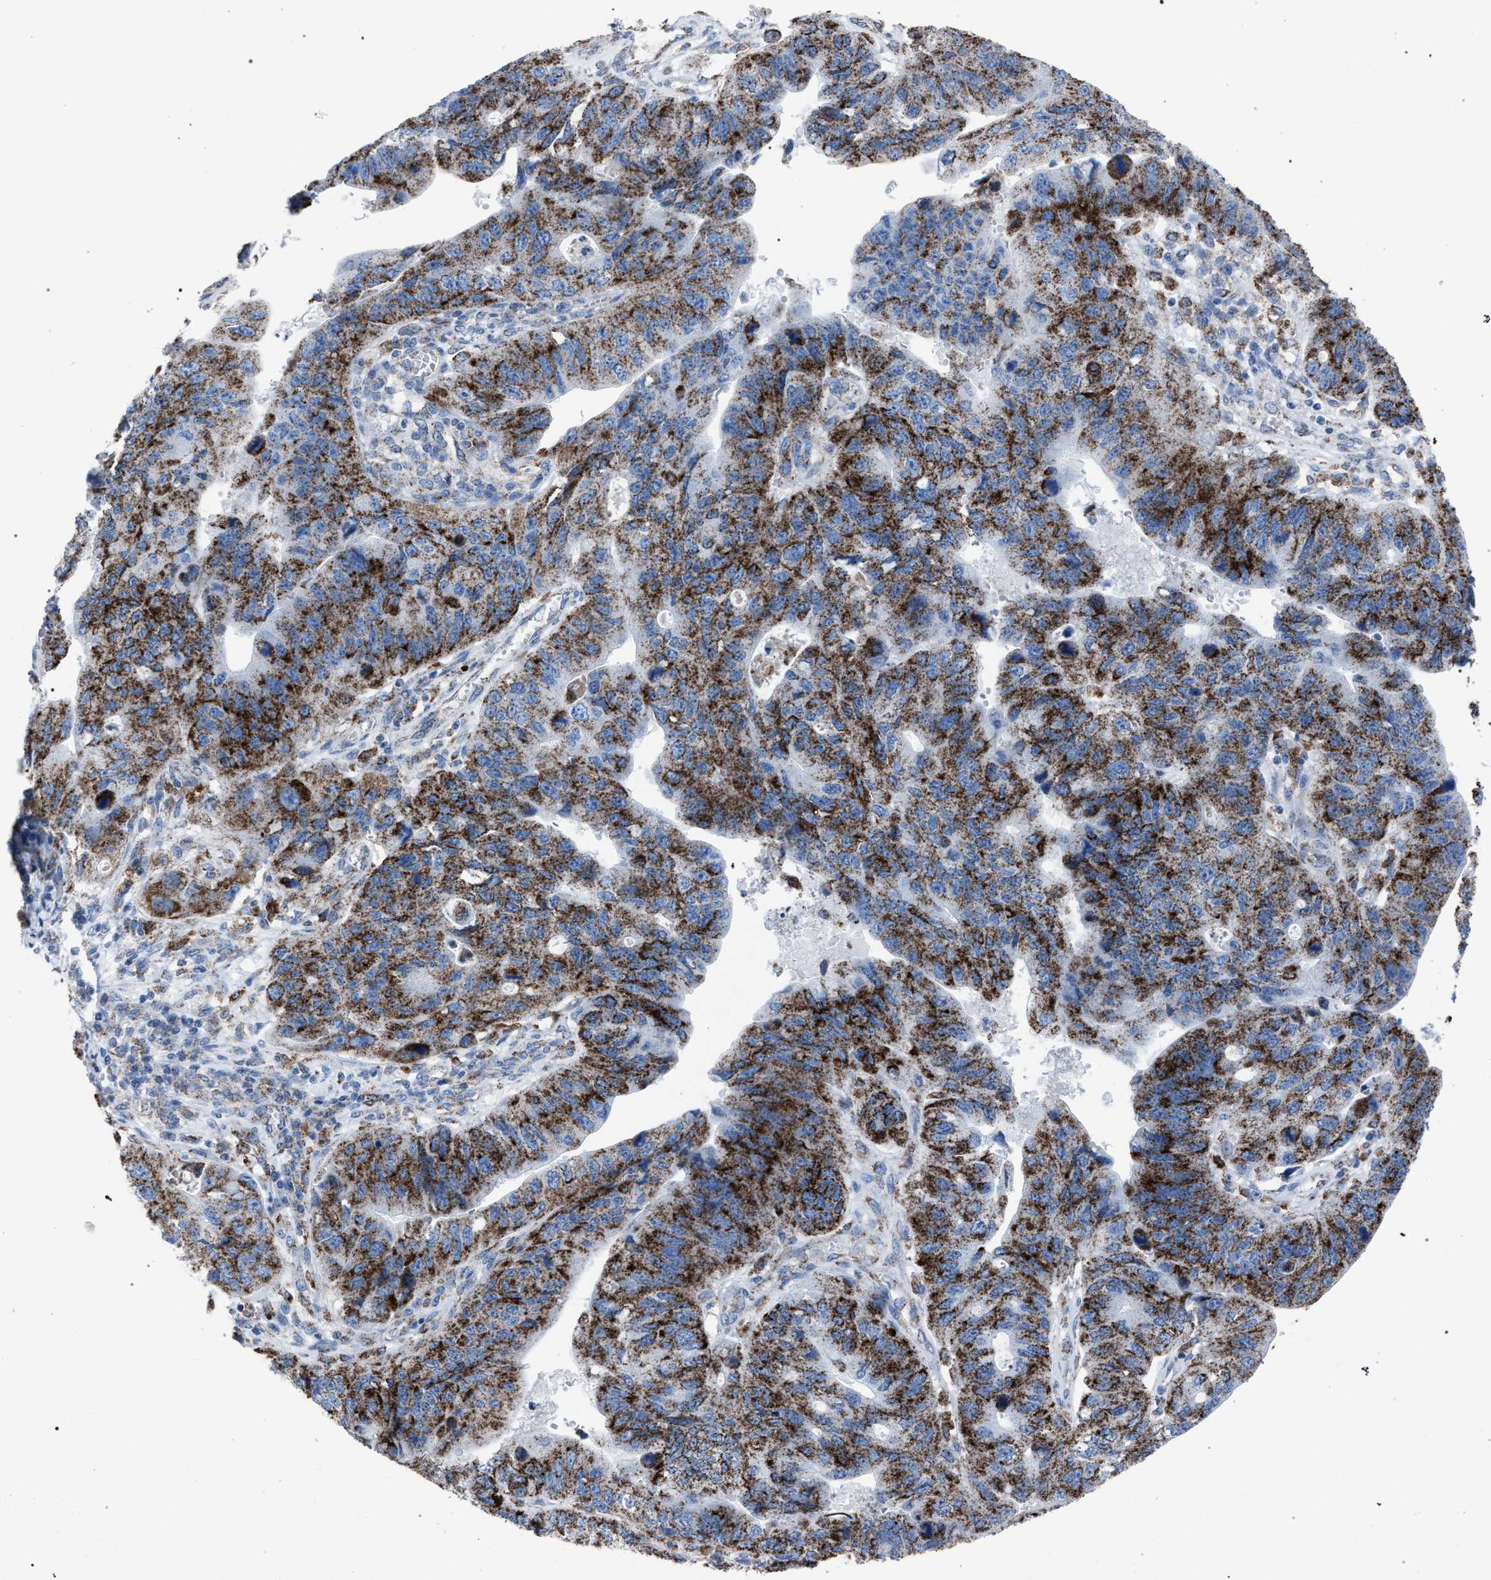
{"staining": {"intensity": "strong", "quantity": ">75%", "location": "cytoplasmic/membranous"}, "tissue": "stomach cancer", "cell_type": "Tumor cells", "image_type": "cancer", "snomed": [{"axis": "morphology", "description": "Adenocarcinoma, NOS"}, {"axis": "topography", "description": "Stomach"}], "caption": "Stomach adenocarcinoma stained with a brown dye demonstrates strong cytoplasmic/membranous positive positivity in approximately >75% of tumor cells.", "gene": "HSD17B4", "patient": {"sex": "male", "age": 59}}